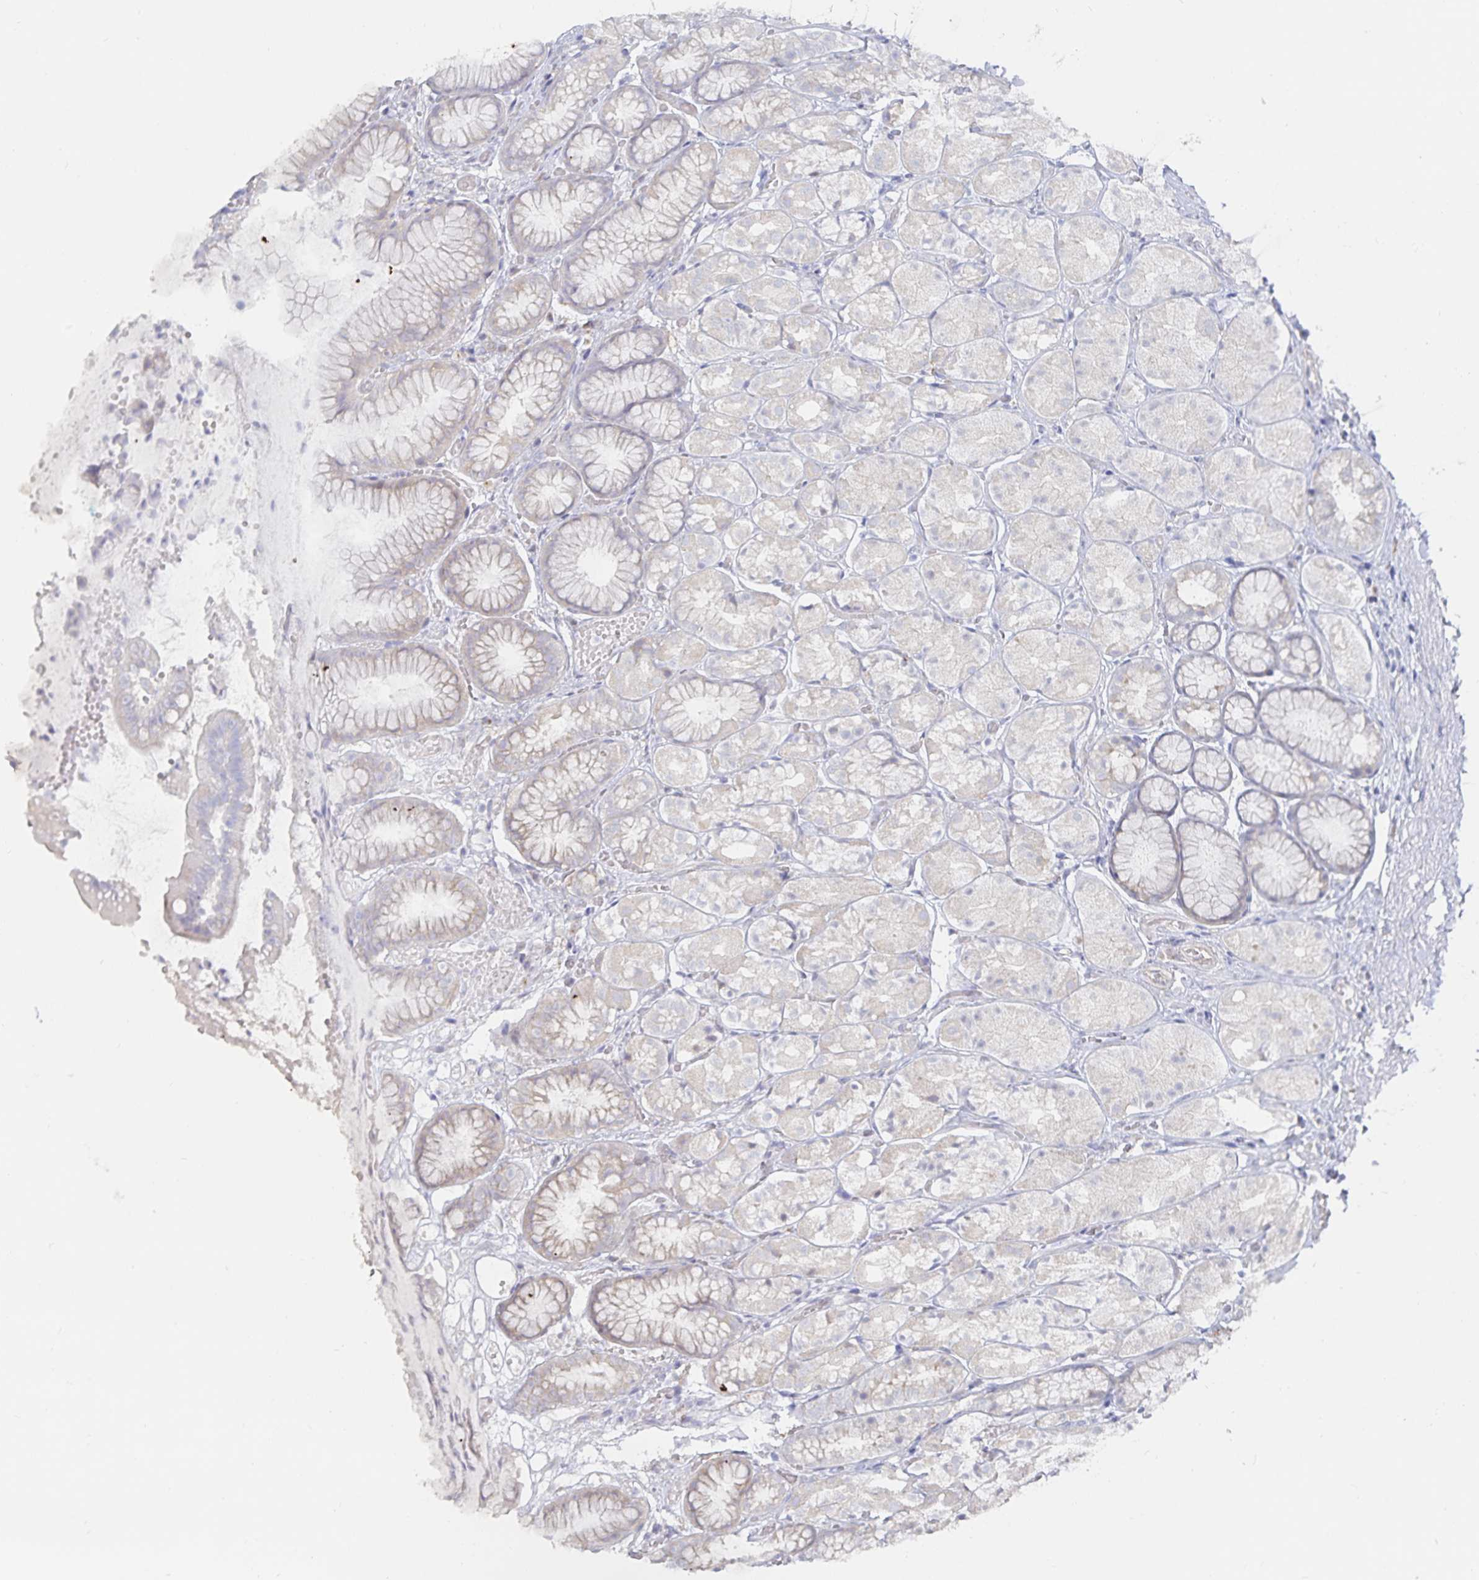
{"staining": {"intensity": "moderate", "quantity": "<25%", "location": "cytoplasmic/membranous"}, "tissue": "stomach", "cell_type": "Glandular cells", "image_type": "normal", "snomed": [{"axis": "morphology", "description": "Normal tissue, NOS"}, {"axis": "topography", "description": "Stomach"}], "caption": "High-magnification brightfield microscopy of benign stomach stained with DAB (3,3'-diaminobenzidine) (brown) and counterstained with hematoxylin (blue). glandular cells exhibit moderate cytoplasmic/membranous positivity is present in approximately<25% of cells.", "gene": "SFTPA1", "patient": {"sex": "male", "age": 70}}